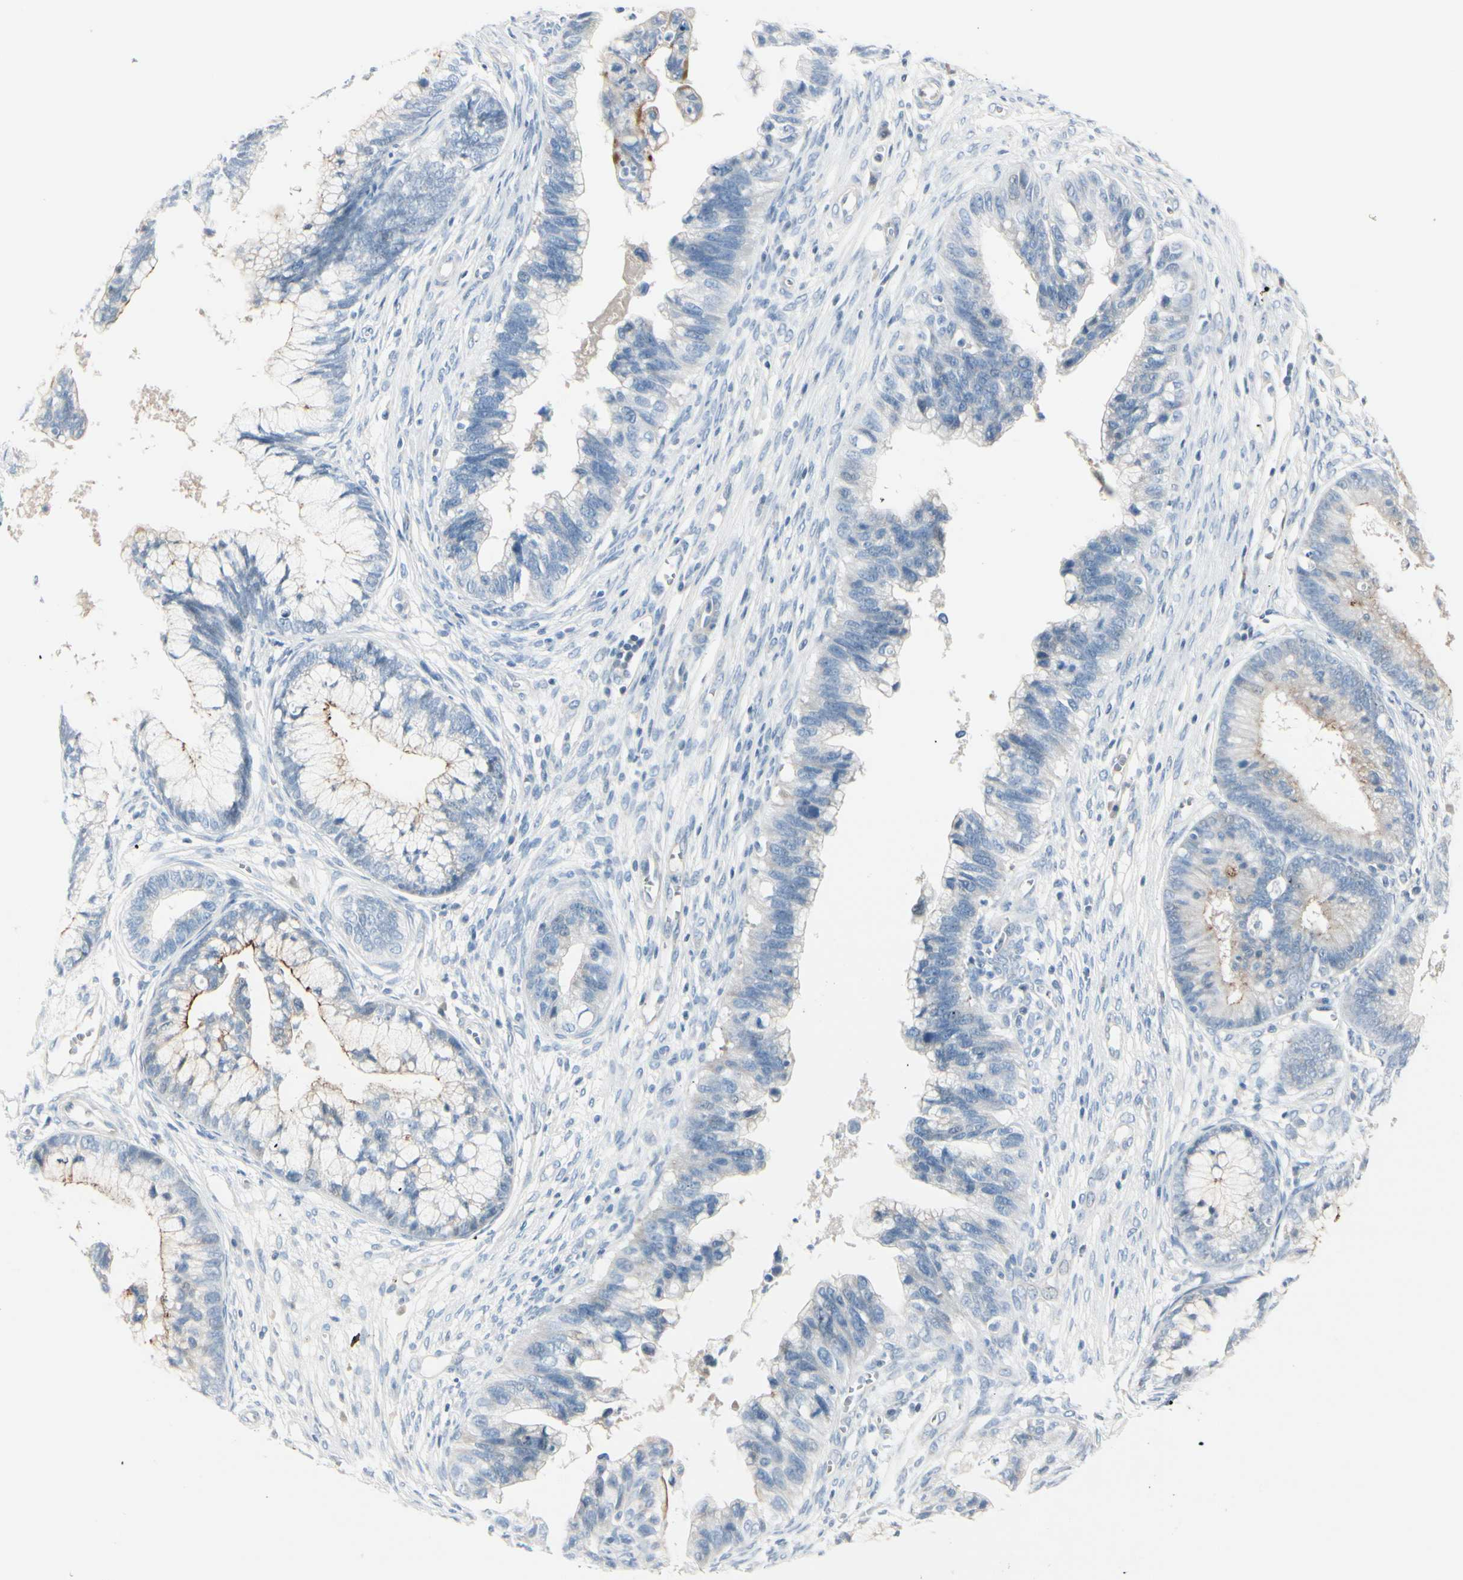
{"staining": {"intensity": "moderate", "quantity": "<25%", "location": "cytoplasmic/membranous"}, "tissue": "cervical cancer", "cell_type": "Tumor cells", "image_type": "cancer", "snomed": [{"axis": "morphology", "description": "Adenocarcinoma, NOS"}, {"axis": "topography", "description": "Cervix"}], "caption": "Protein expression analysis of cervical cancer shows moderate cytoplasmic/membranous expression in approximately <25% of tumor cells. (DAB IHC, brown staining for protein, blue staining for nuclei).", "gene": "CDHR5", "patient": {"sex": "female", "age": 44}}